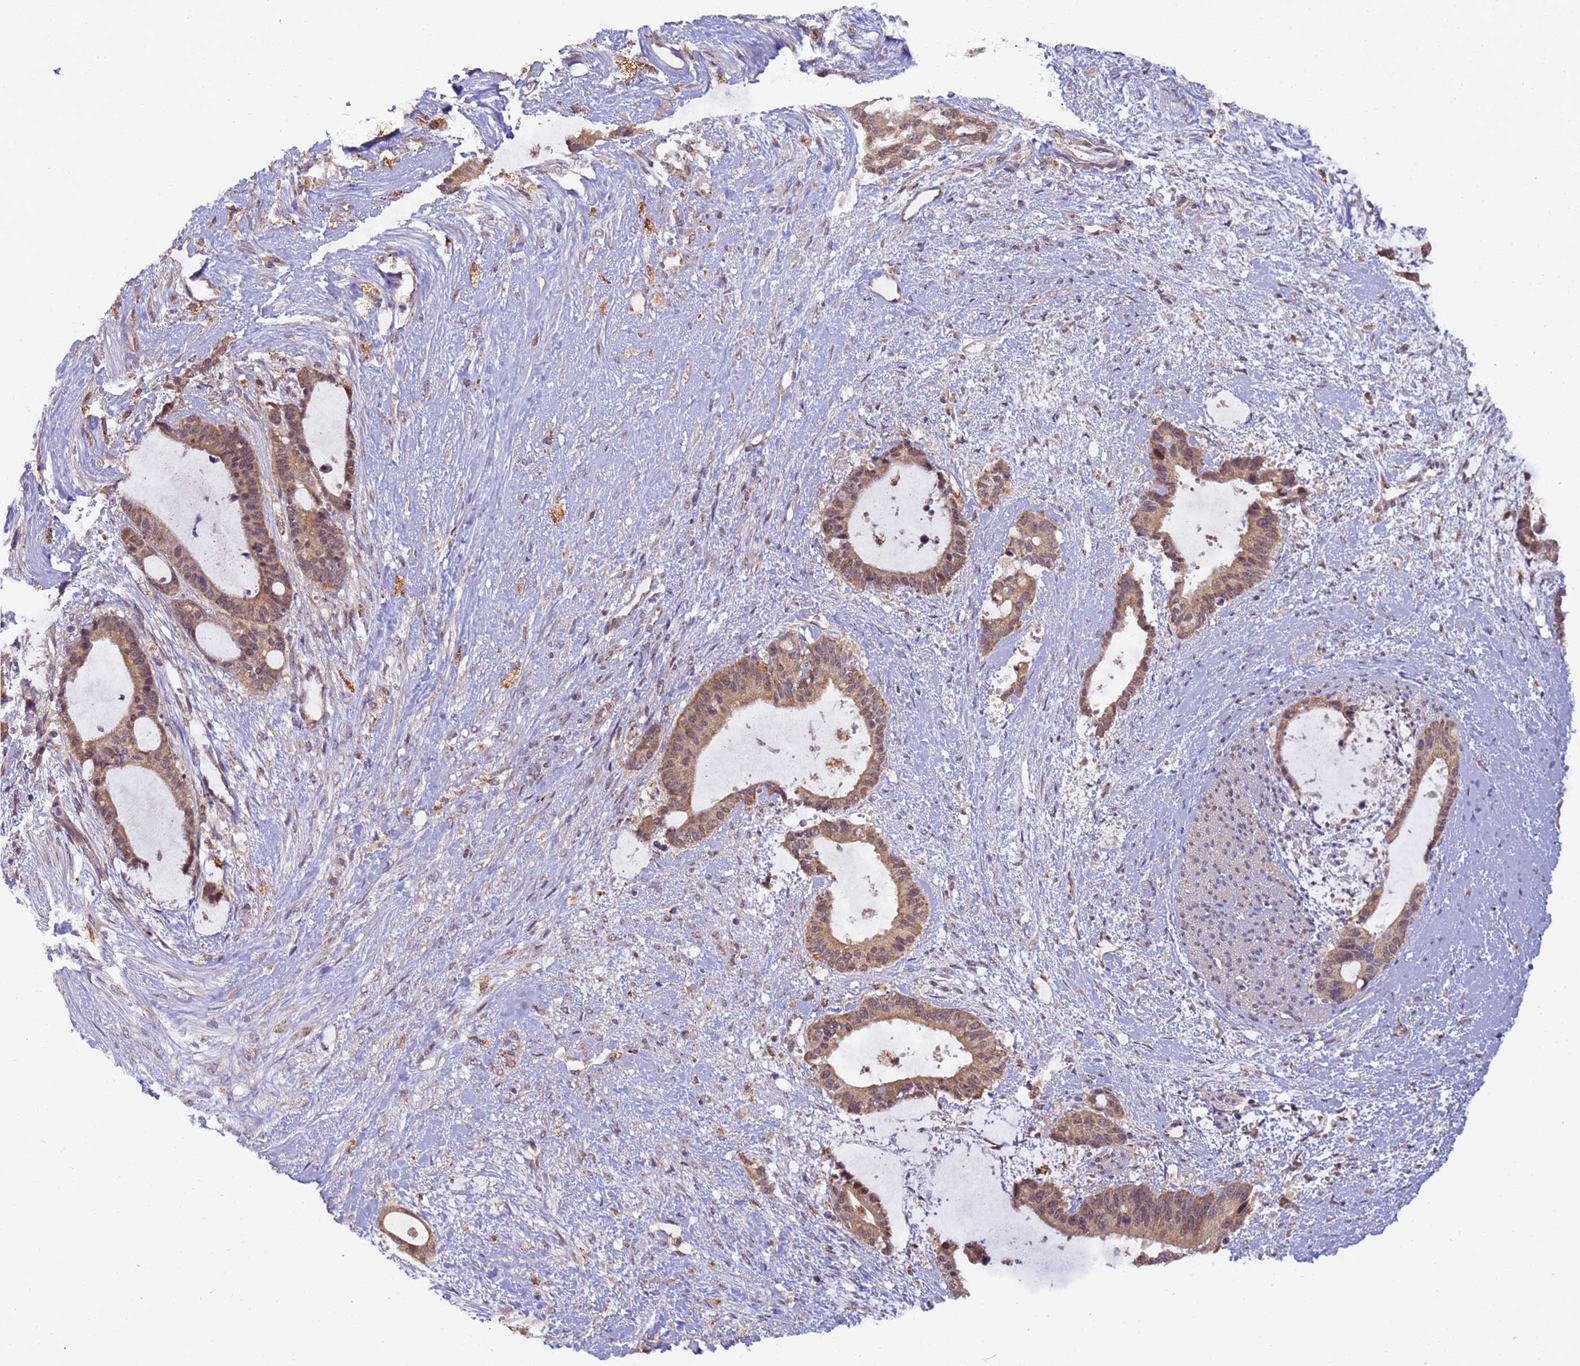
{"staining": {"intensity": "moderate", "quantity": ">75%", "location": "cytoplasmic/membranous"}, "tissue": "liver cancer", "cell_type": "Tumor cells", "image_type": "cancer", "snomed": [{"axis": "morphology", "description": "Normal tissue, NOS"}, {"axis": "morphology", "description": "Cholangiocarcinoma"}, {"axis": "topography", "description": "Liver"}, {"axis": "topography", "description": "Peripheral nerve tissue"}], "caption": "Immunohistochemical staining of human liver cancer (cholangiocarcinoma) exhibits medium levels of moderate cytoplasmic/membranous protein positivity in about >75% of tumor cells. (DAB (3,3'-diaminobenzidine) IHC with brightfield microscopy, high magnification).", "gene": "RAPGEF3", "patient": {"sex": "female", "age": 73}}